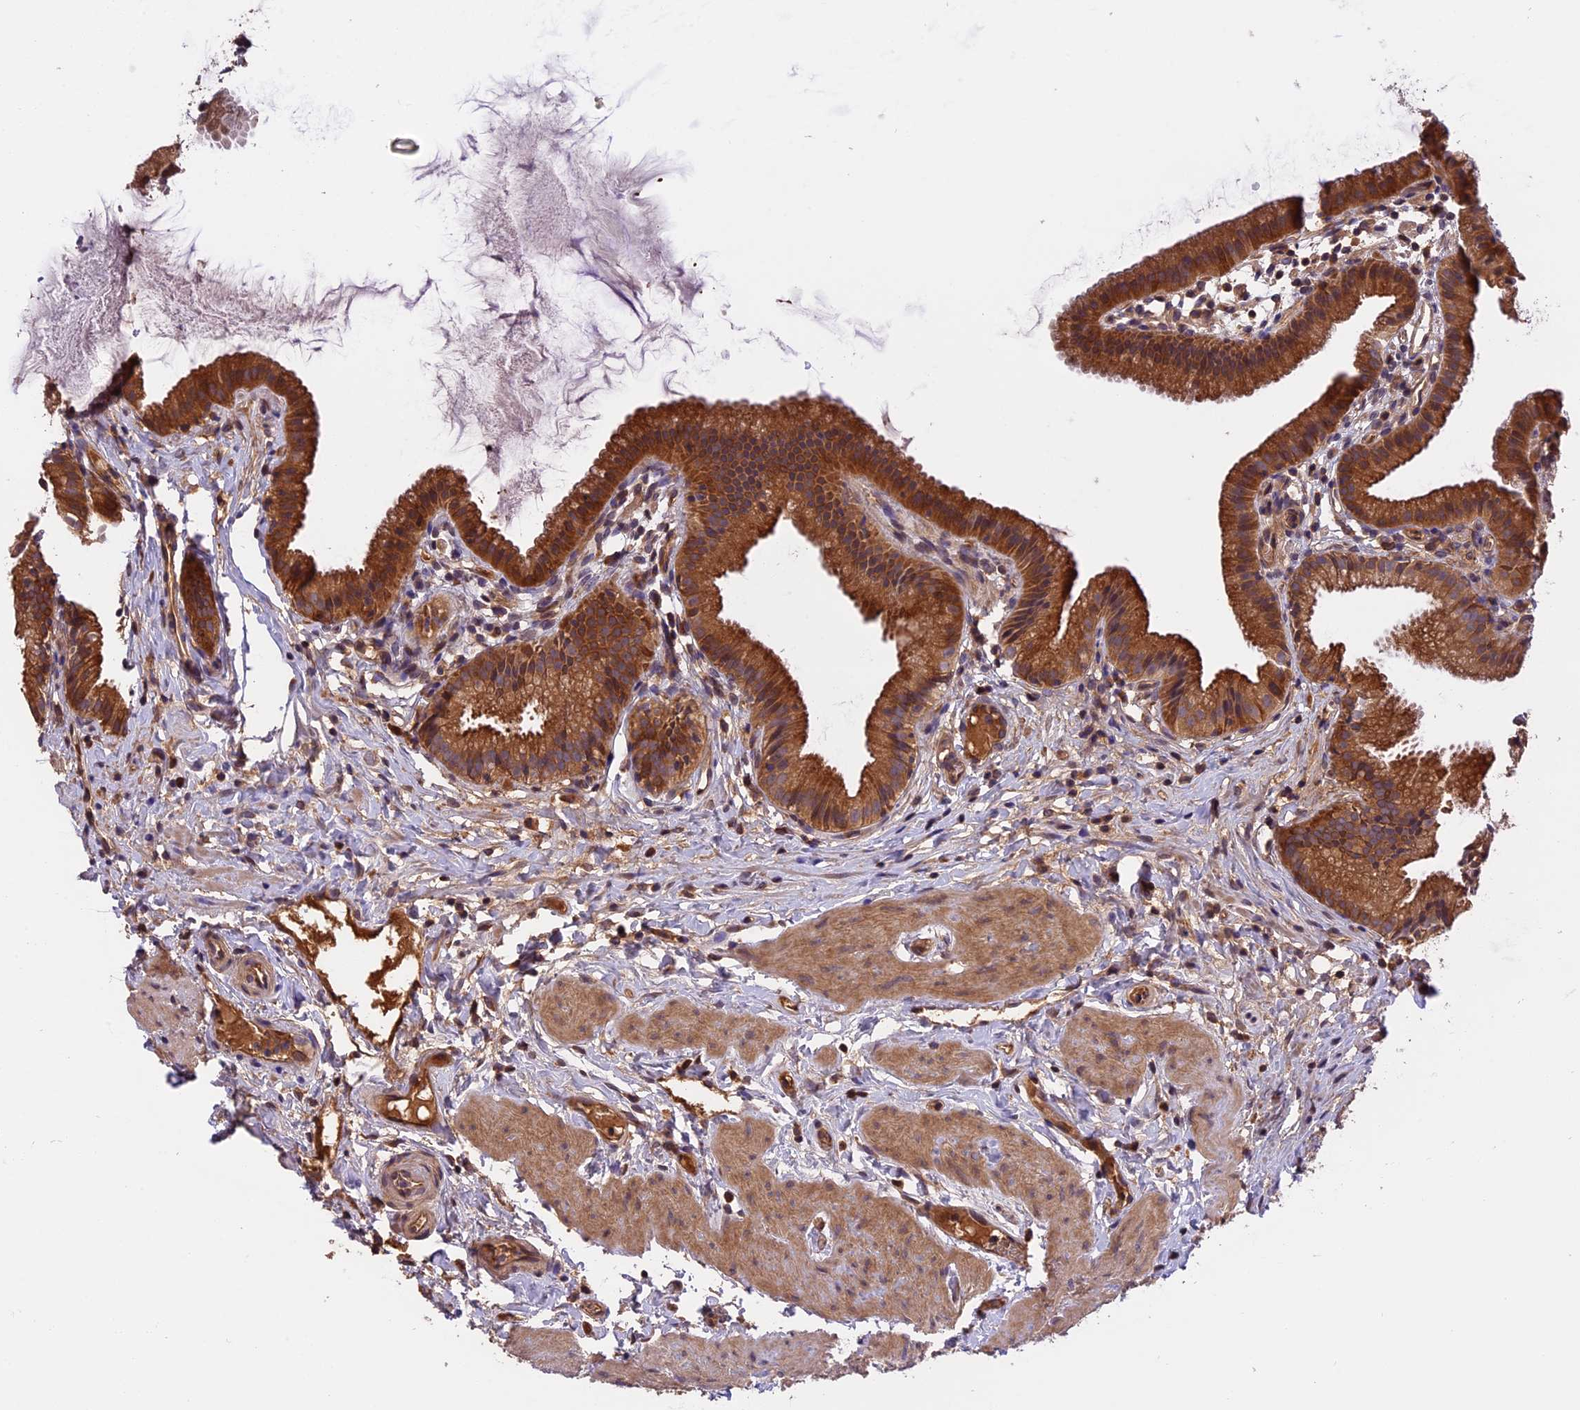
{"staining": {"intensity": "strong", "quantity": ">75%", "location": "cytoplasmic/membranous"}, "tissue": "gallbladder", "cell_type": "Glandular cells", "image_type": "normal", "snomed": [{"axis": "morphology", "description": "Normal tissue, NOS"}, {"axis": "topography", "description": "Gallbladder"}], "caption": "Glandular cells exhibit high levels of strong cytoplasmic/membranous positivity in about >75% of cells in normal human gallbladder.", "gene": "SETD6", "patient": {"sex": "female", "age": 46}}